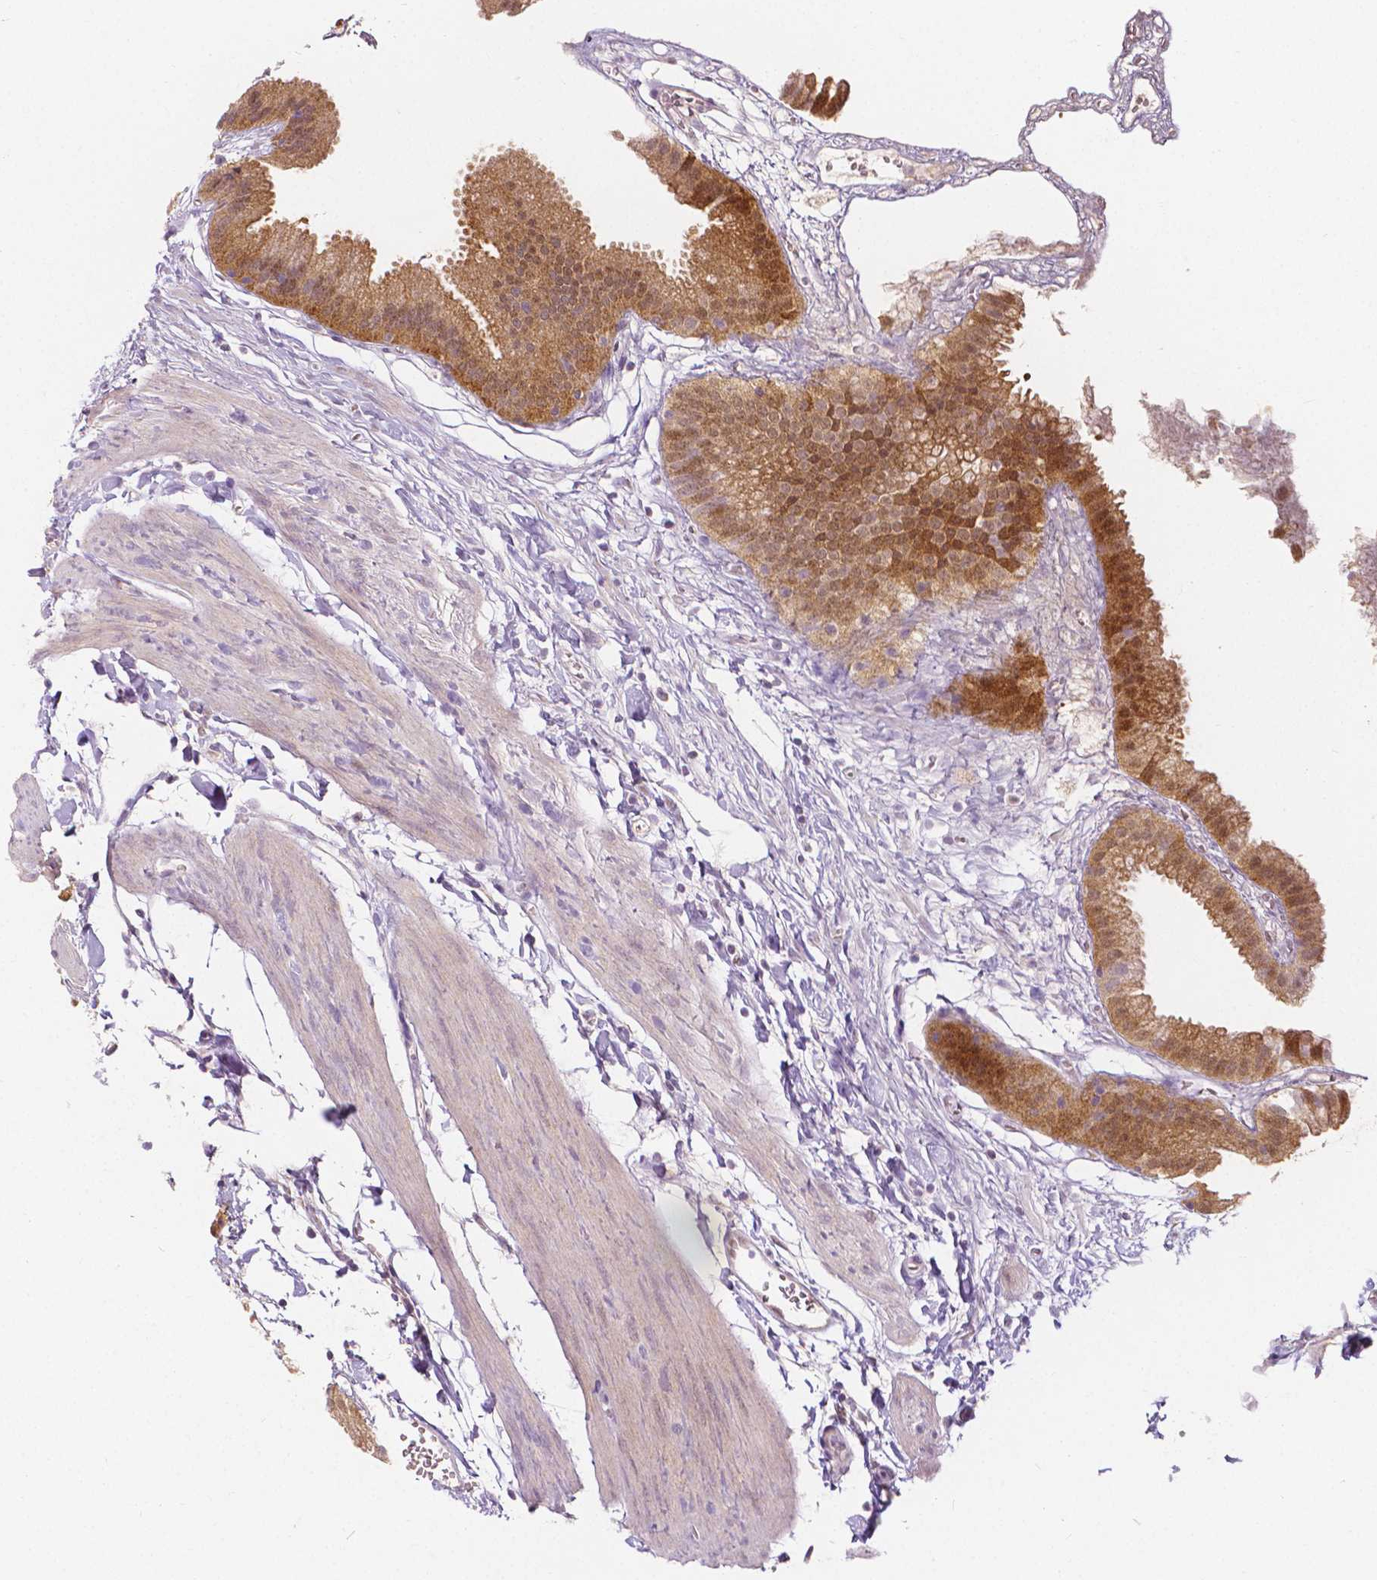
{"staining": {"intensity": "moderate", "quantity": ">75%", "location": "cytoplasmic/membranous,nuclear"}, "tissue": "gallbladder", "cell_type": "Glandular cells", "image_type": "normal", "snomed": [{"axis": "morphology", "description": "Normal tissue, NOS"}, {"axis": "topography", "description": "Gallbladder"}], "caption": "An immunohistochemistry image of unremarkable tissue is shown. Protein staining in brown highlights moderate cytoplasmic/membranous,nuclear positivity in gallbladder within glandular cells.", "gene": "NAPRT", "patient": {"sex": "female", "age": 63}}